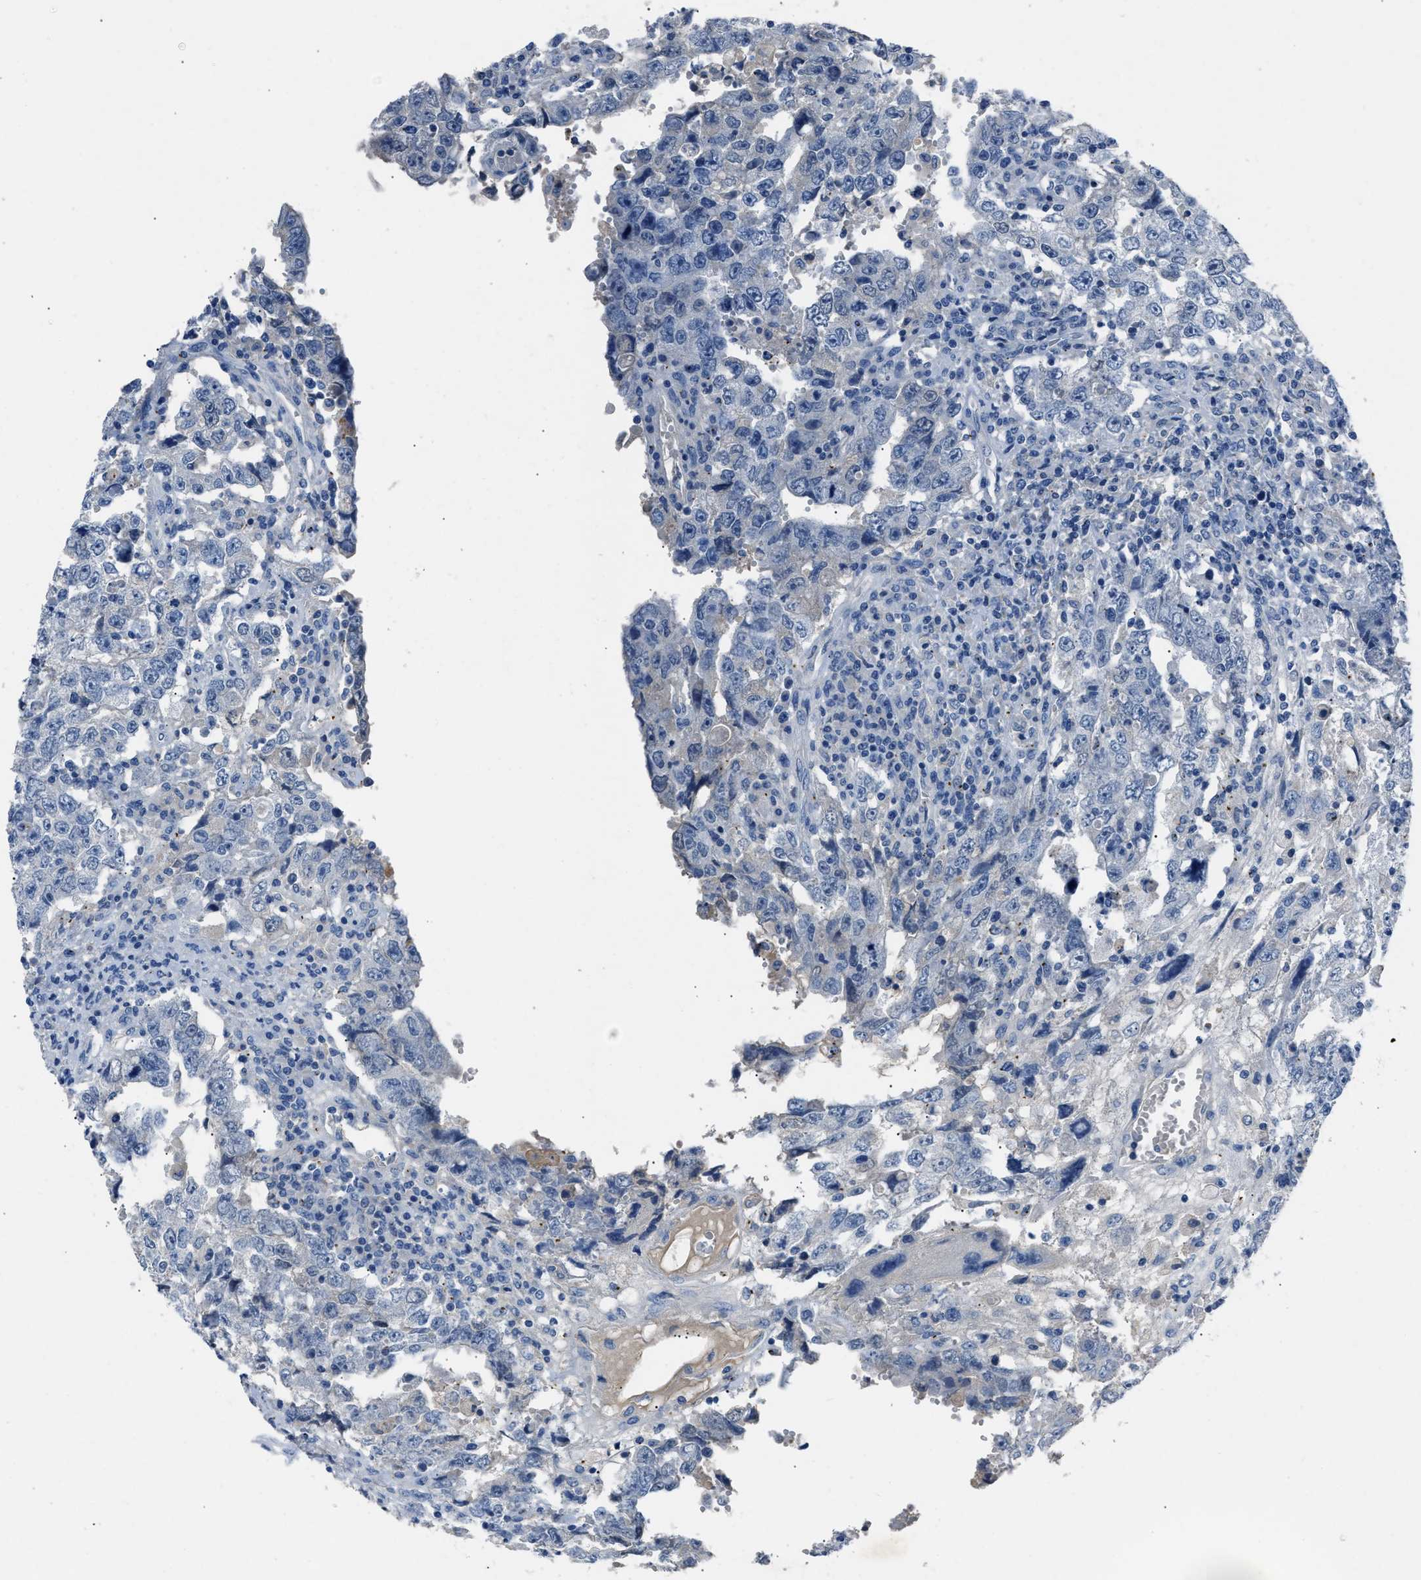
{"staining": {"intensity": "negative", "quantity": "none", "location": "none"}, "tissue": "testis cancer", "cell_type": "Tumor cells", "image_type": "cancer", "snomed": [{"axis": "morphology", "description": "Carcinoma, Embryonal, NOS"}, {"axis": "topography", "description": "Testis"}], "caption": "Testis embryonal carcinoma was stained to show a protein in brown. There is no significant staining in tumor cells.", "gene": "DNAAF5", "patient": {"sex": "male", "age": 26}}